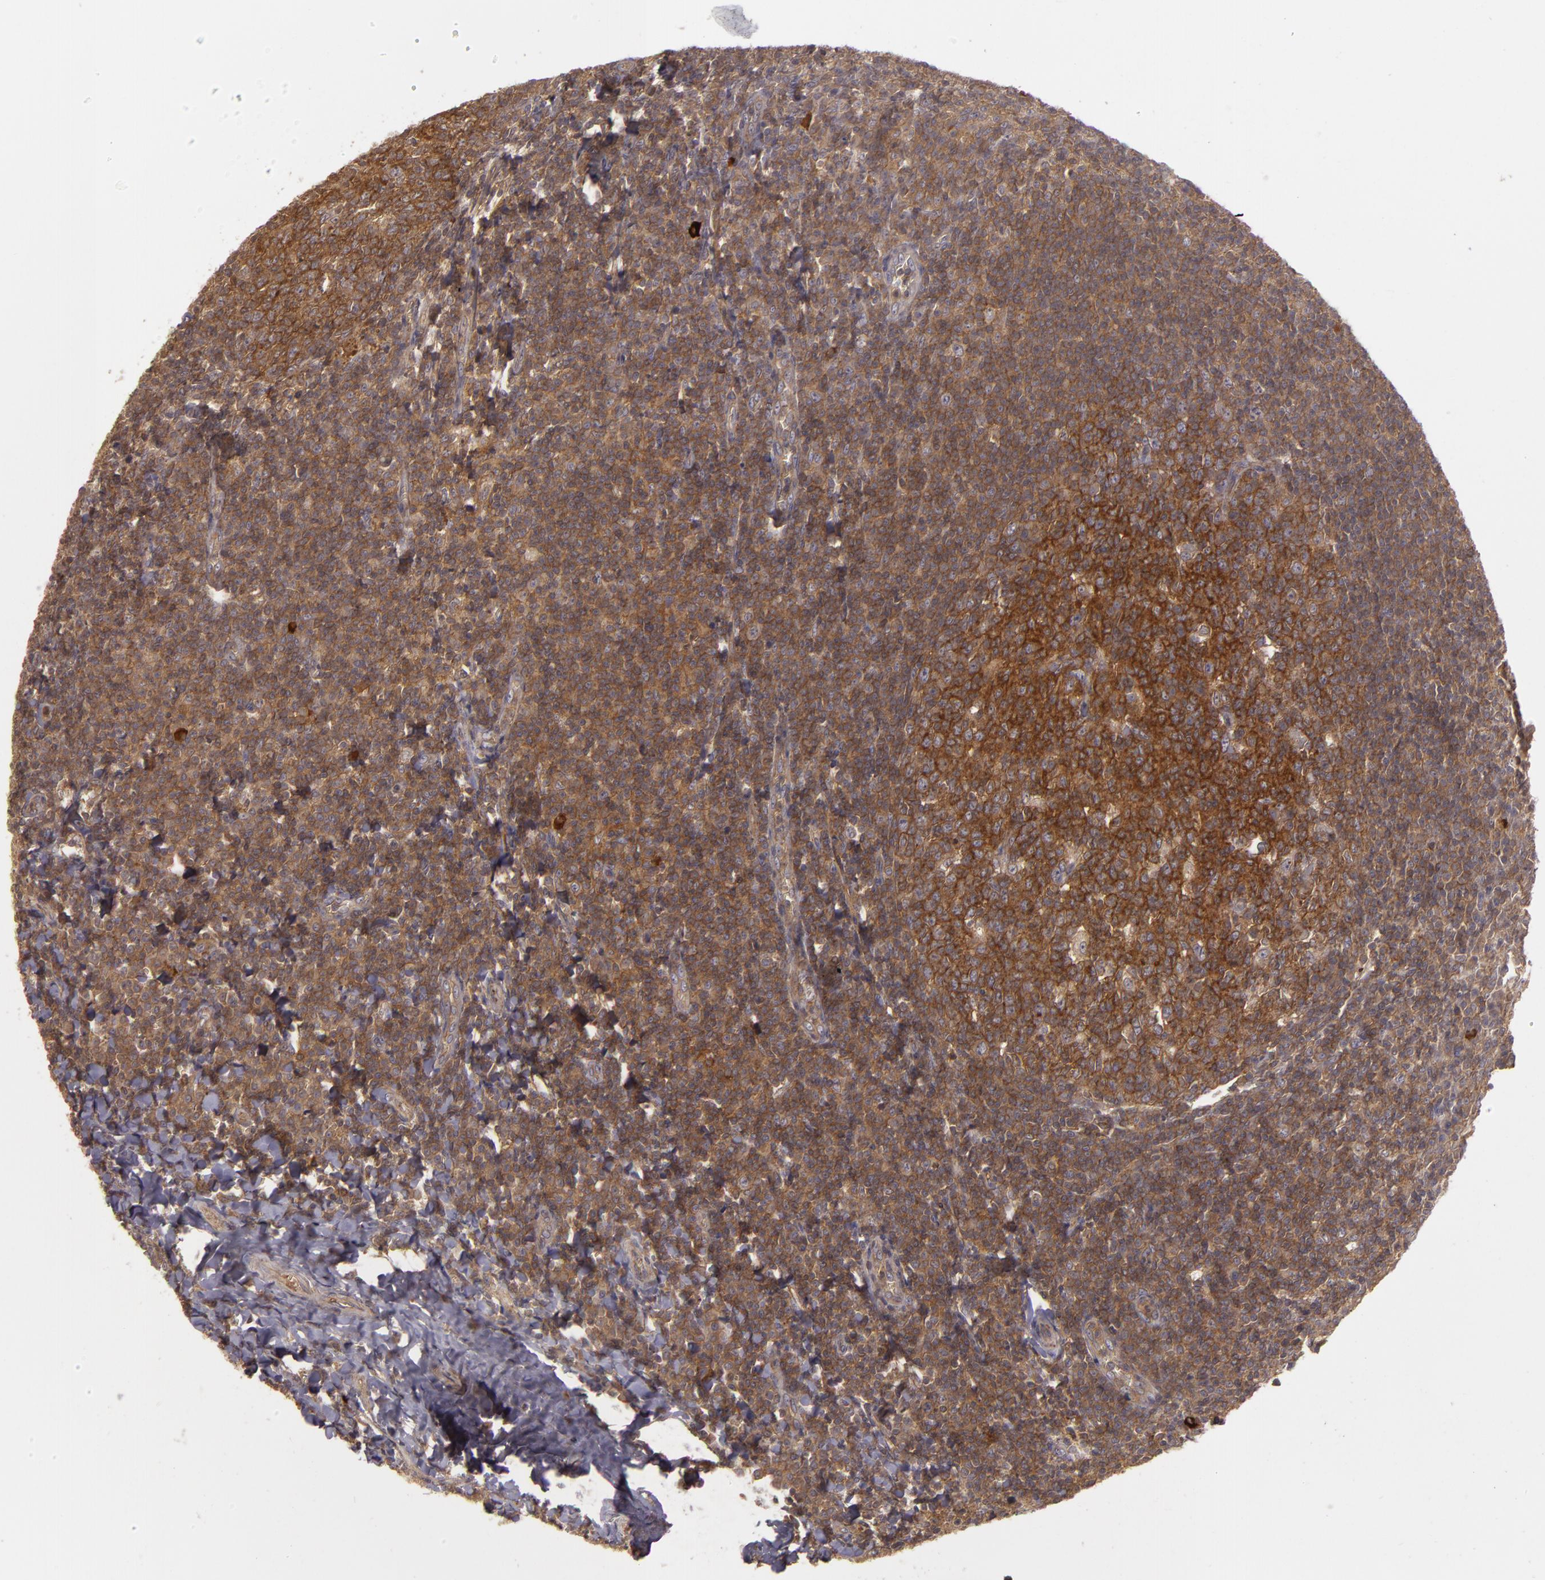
{"staining": {"intensity": "strong", "quantity": ">75%", "location": "cytoplasmic/membranous"}, "tissue": "tonsil", "cell_type": "Germinal center cells", "image_type": "normal", "snomed": [{"axis": "morphology", "description": "Normal tissue, NOS"}, {"axis": "topography", "description": "Tonsil"}], "caption": "Protein analysis of unremarkable tonsil exhibits strong cytoplasmic/membranous positivity in approximately >75% of germinal center cells.", "gene": "HRAS", "patient": {"sex": "male", "age": 31}}